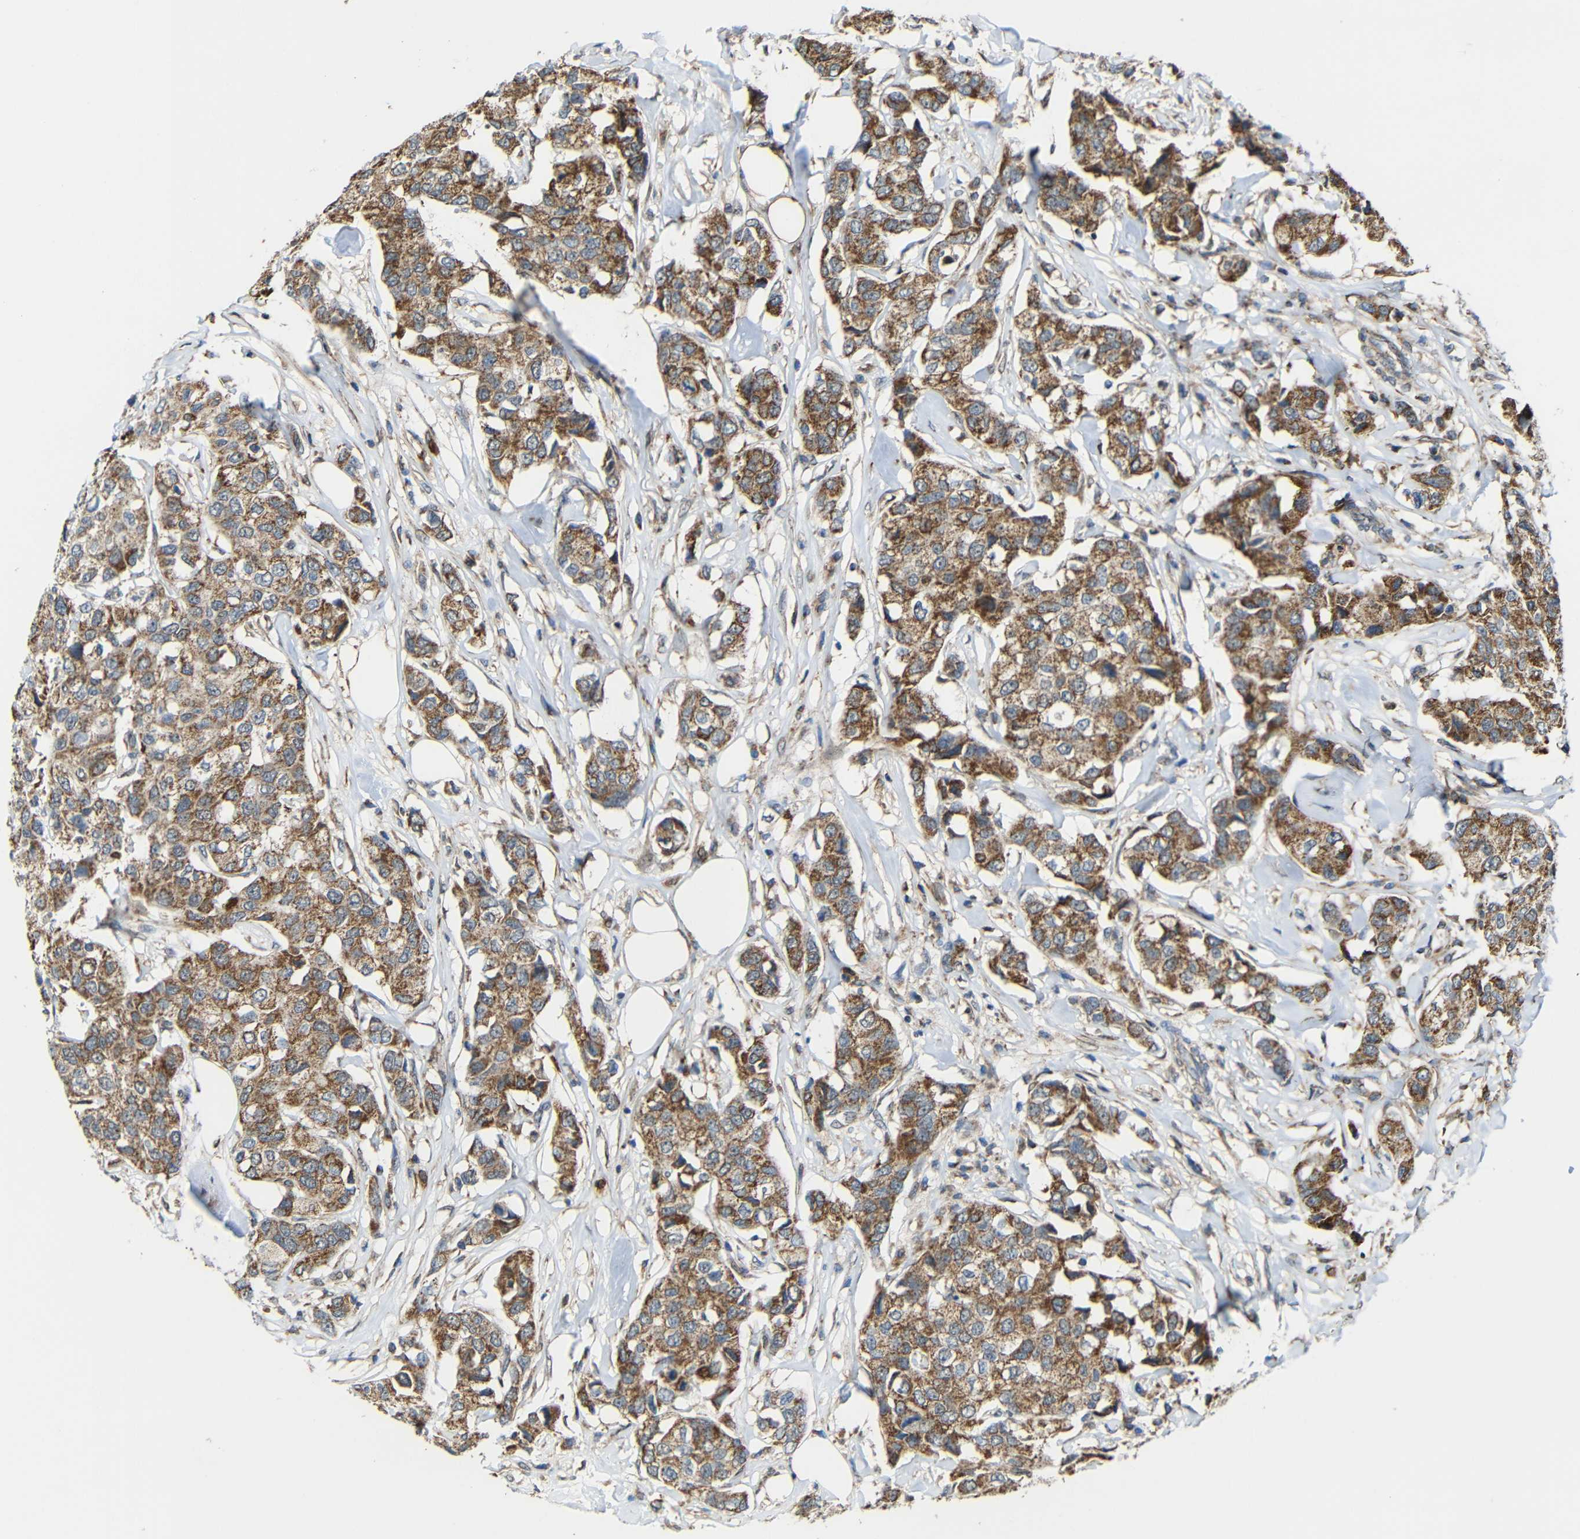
{"staining": {"intensity": "moderate", "quantity": ">75%", "location": "cytoplasmic/membranous"}, "tissue": "breast cancer", "cell_type": "Tumor cells", "image_type": "cancer", "snomed": [{"axis": "morphology", "description": "Duct carcinoma"}, {"axis": "topography", "description": "Breast"}], "caption": "IHC (DAB) staining of infiltrating ductal carcinoma (breast) reveals moderate cytoplasmic/membranous protein positivity in approximately >75% of tumor cells.", "gene": "C1GALT1", "patient": {"sex": "female", "age": 80}}